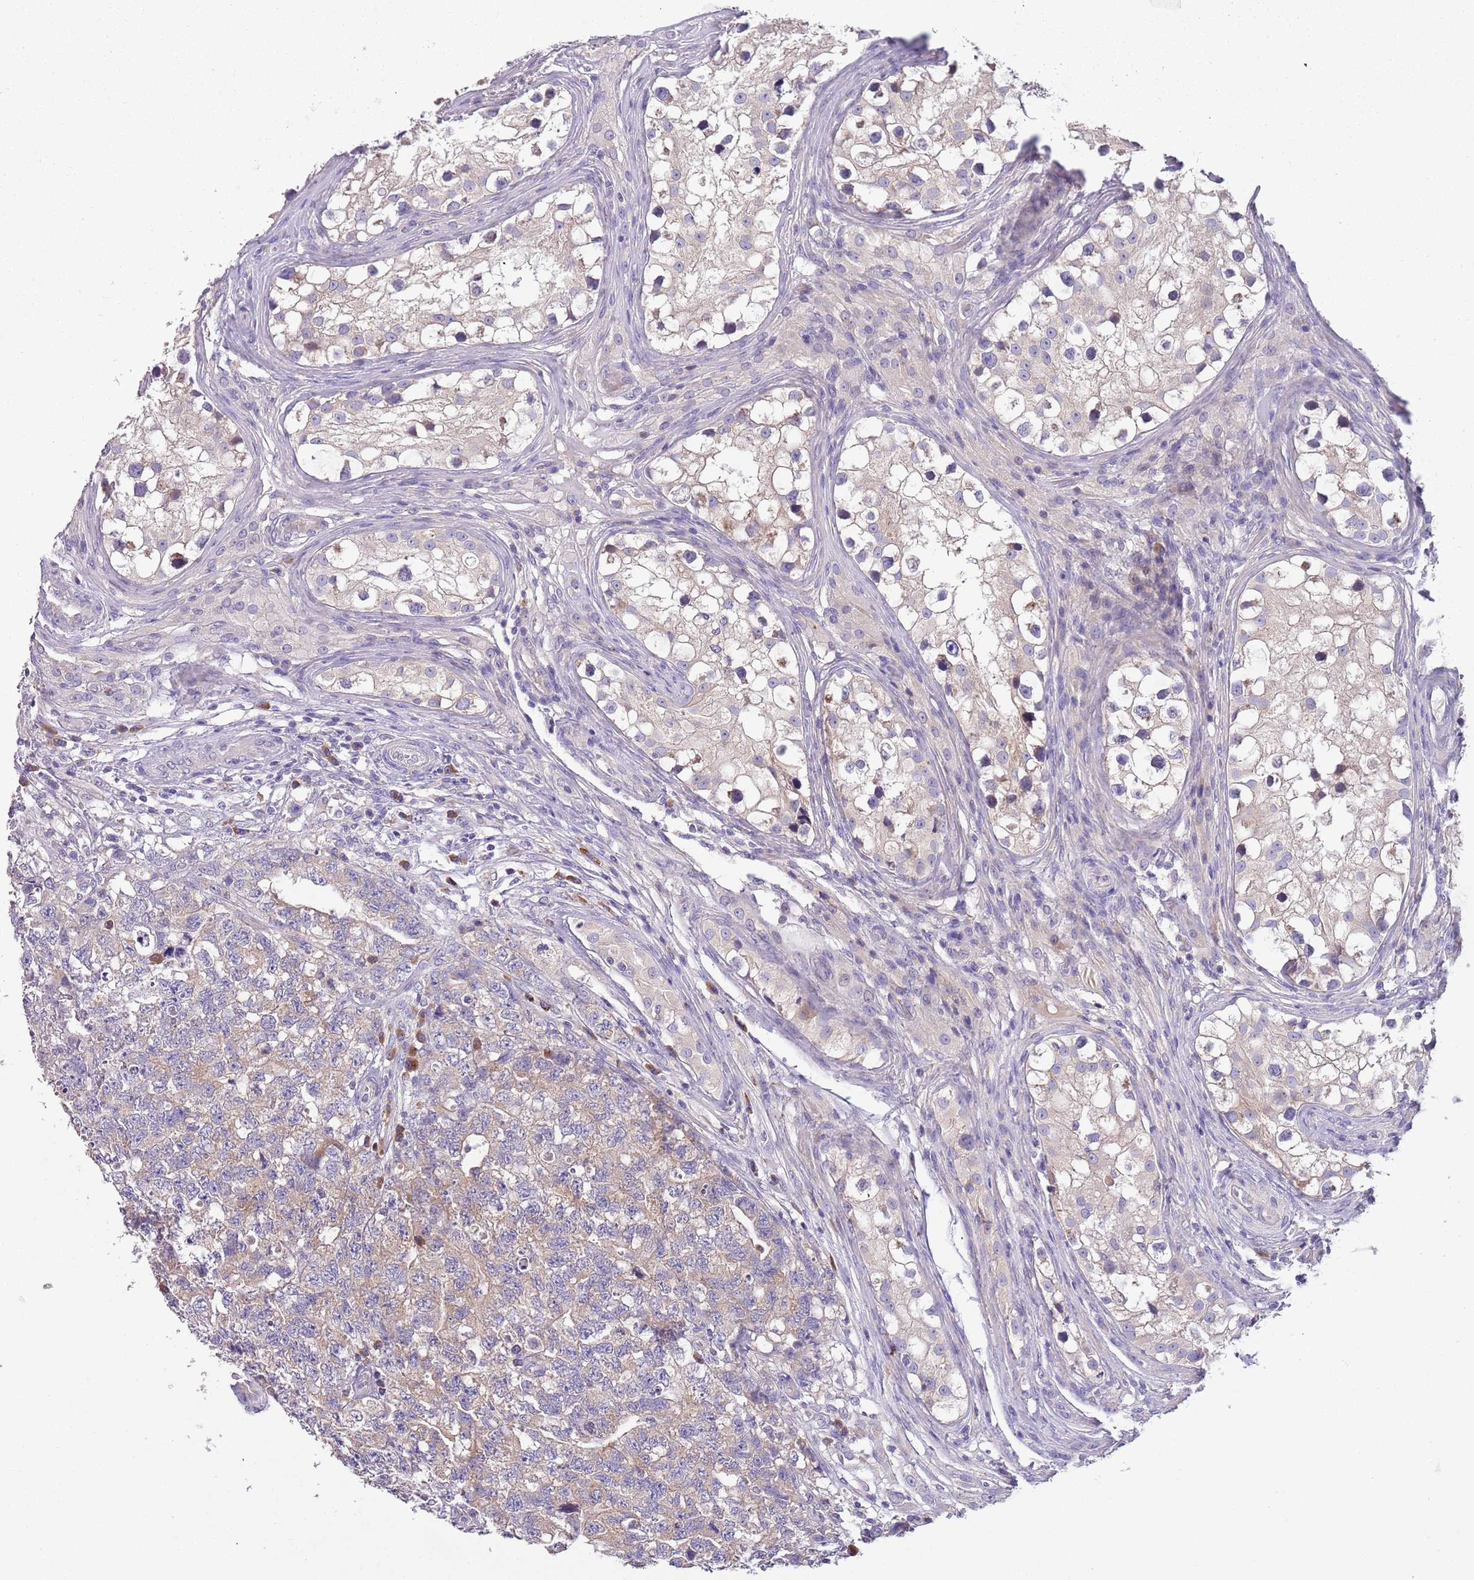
{"staining": {"intensity": "weak", "quantity": "25%-75%", "location": "cytoplasmic/membranous"}, "tissue": "testis cancer", "cell_type": "Tumor cells", "image_type": "cancer", "snomed": [{"axis": "morphology", "description": "Carcinoma, Embryonal, NOS"}, {"axis": "topography", "description": "Testis"}], "caption": "The histopathology image demonstrates staining of testis cancer, revealing weak cytoplasmic/membranous protein positivity (brown color) within tumor cells.", "gene": "ZNF658", "patient": {"sex": "male", "age": 31}}